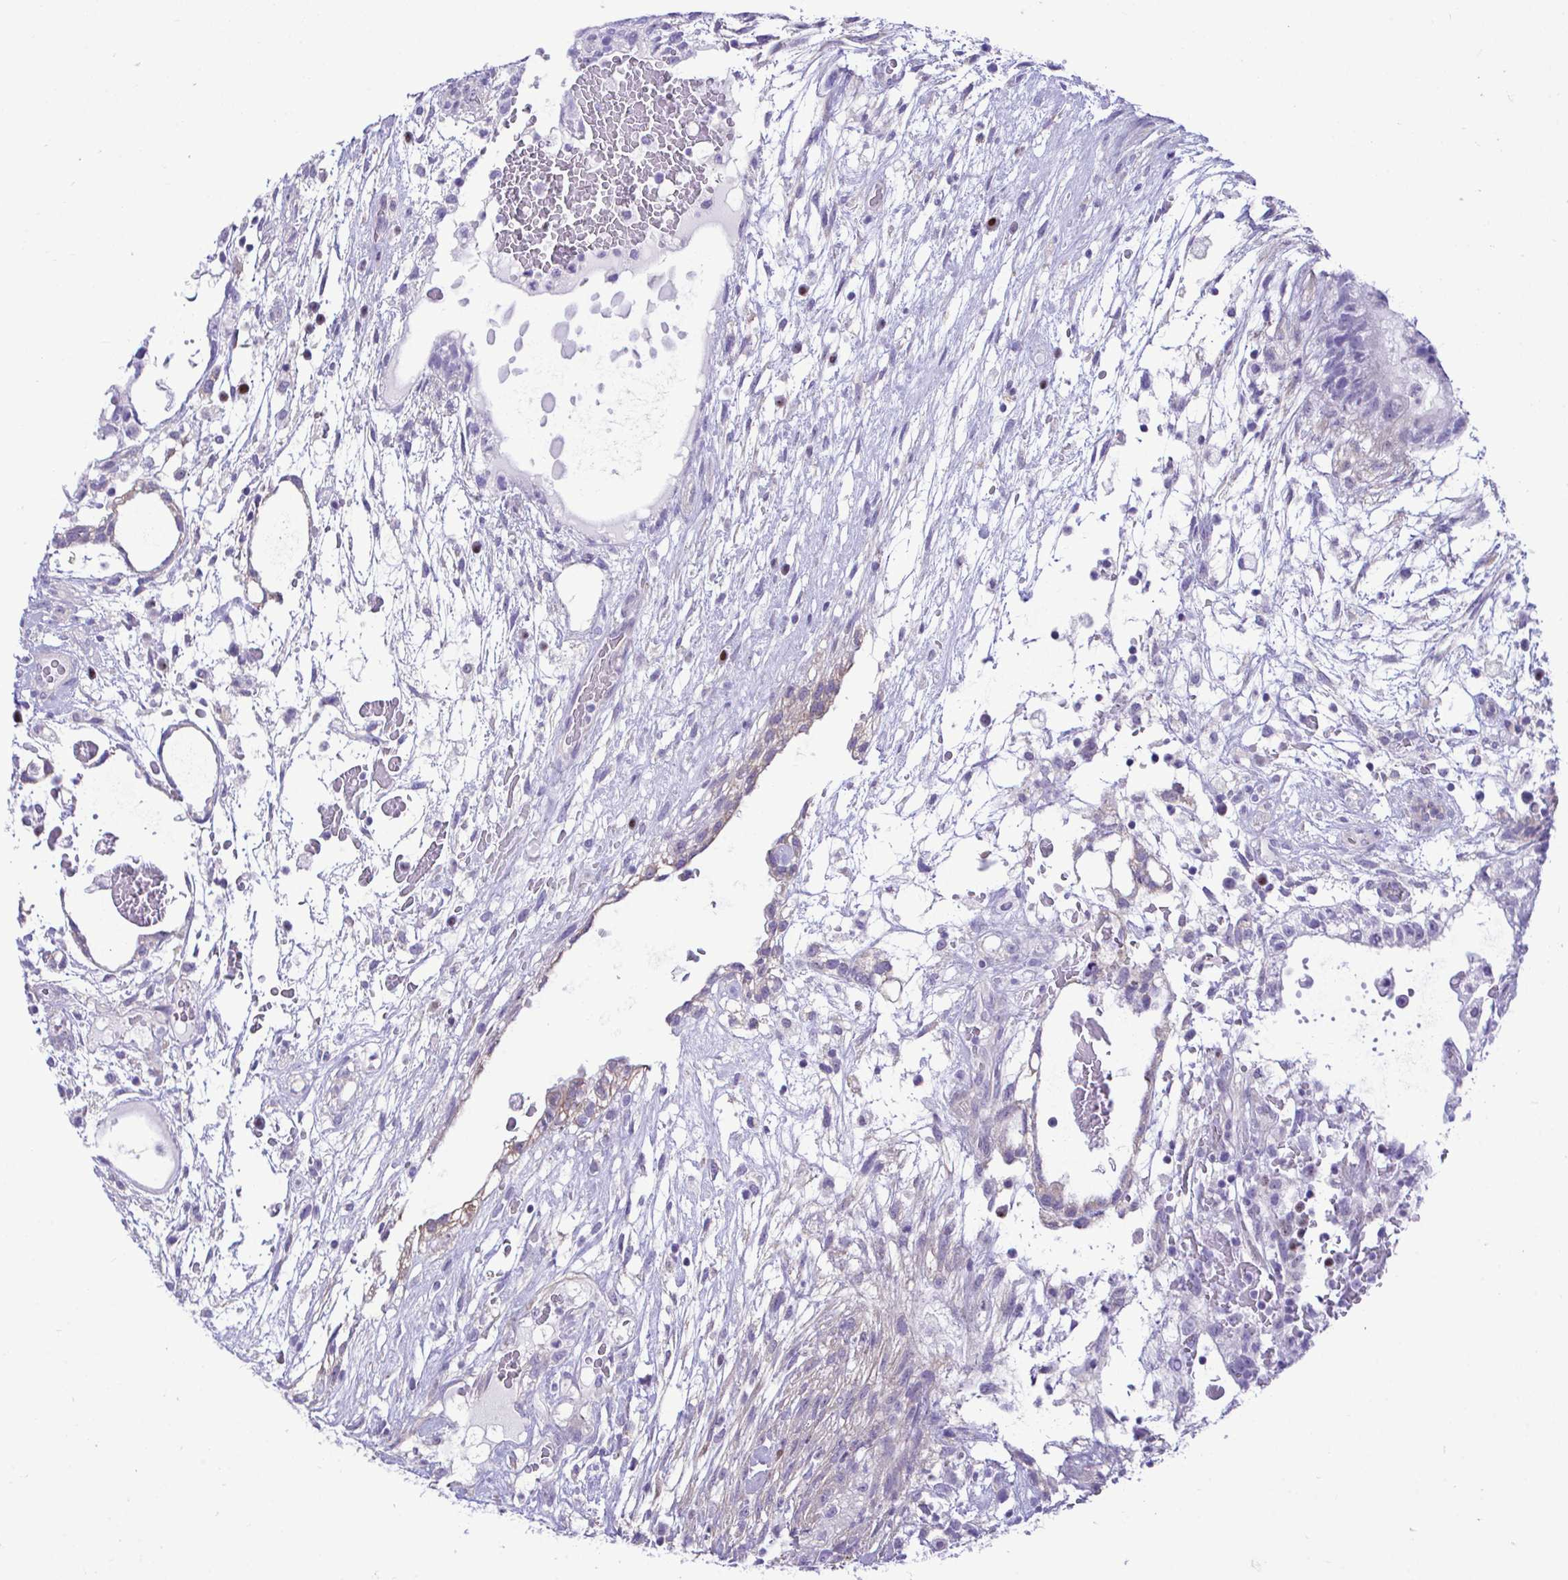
{"staining": {"intensity": "negative", "quantity": "none", "location": "none"}, "tissue": "testis cancer", "cell_type": "Tumor cells", "image_type": "cancer", "snomed": [{"axis": "morphology", "description": "Carcinoma, Embryonal, NOS"}, {"axis": "topography", "description": "Testis"}], "caption": "High power microscopy micrograph of an IHC image of testis cancer, revealing no significant staining in tumor cells. The staining is performed using DAB (3,3'-diaminobenzidine) brown chromogen with nuclei counter-stained in using hematoxylin.", "gene": "SLC25A51", "patient": {"sex": "male", "age": 32}}